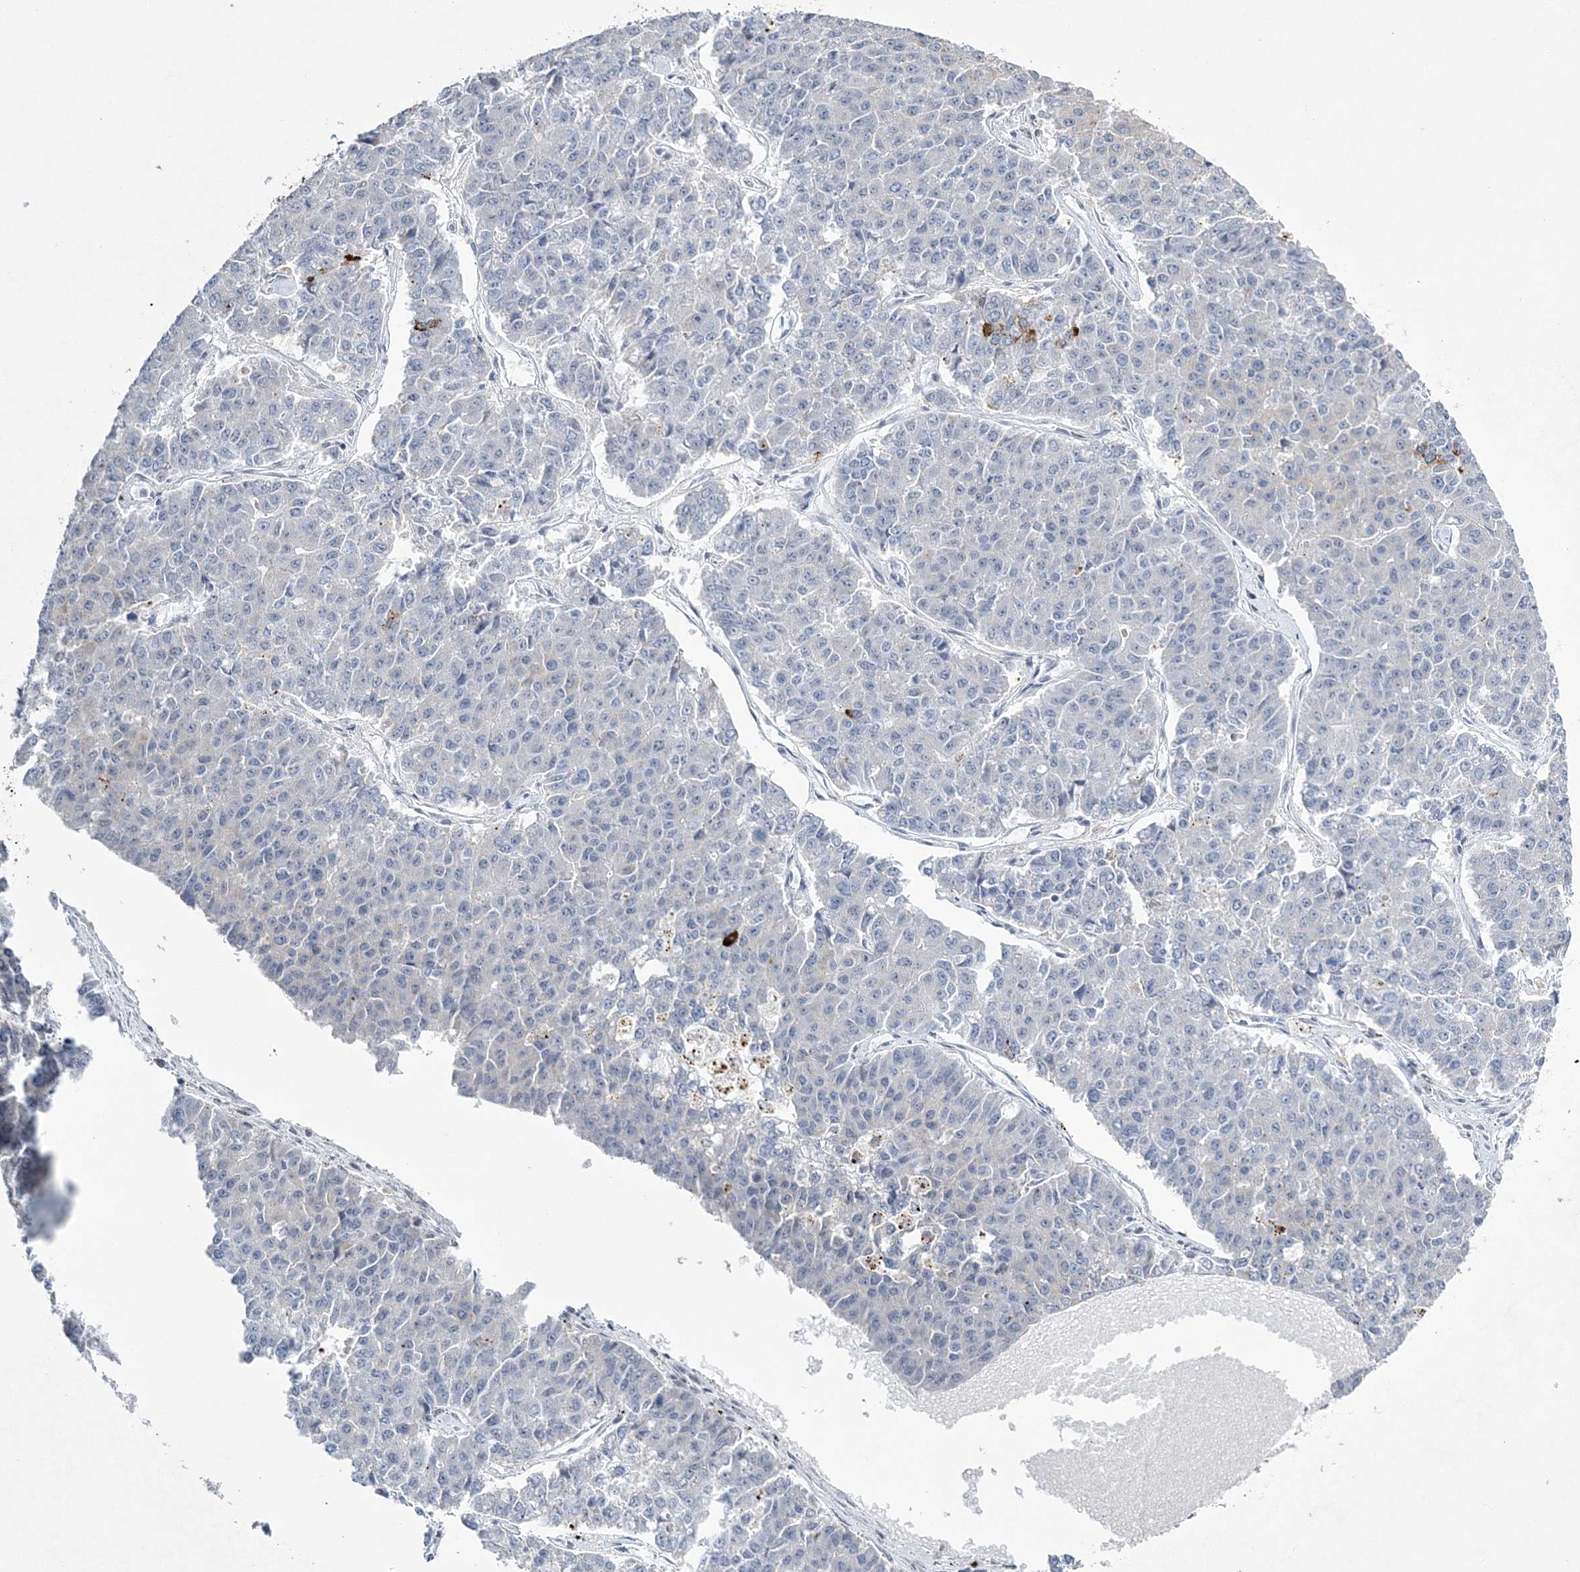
{"staining": {"intensity": "negative", "quantity": "none", "location": "none"}, "tissue": "pancreatic cancer", "cell_type": "Tumor cells", "image_type": "cancer", "snomed": [{"axis": "morphology", "description": "Adenocarcinoma, NOS"}, {"axis": "topography", "description": "Pancreas"}], "caption": "The micrograph demonstrates no significant expression in tumor cells of pancreatic cancer.", "gene": "ZBTB7A", "patient": {"sex": "male", "age": 50}}